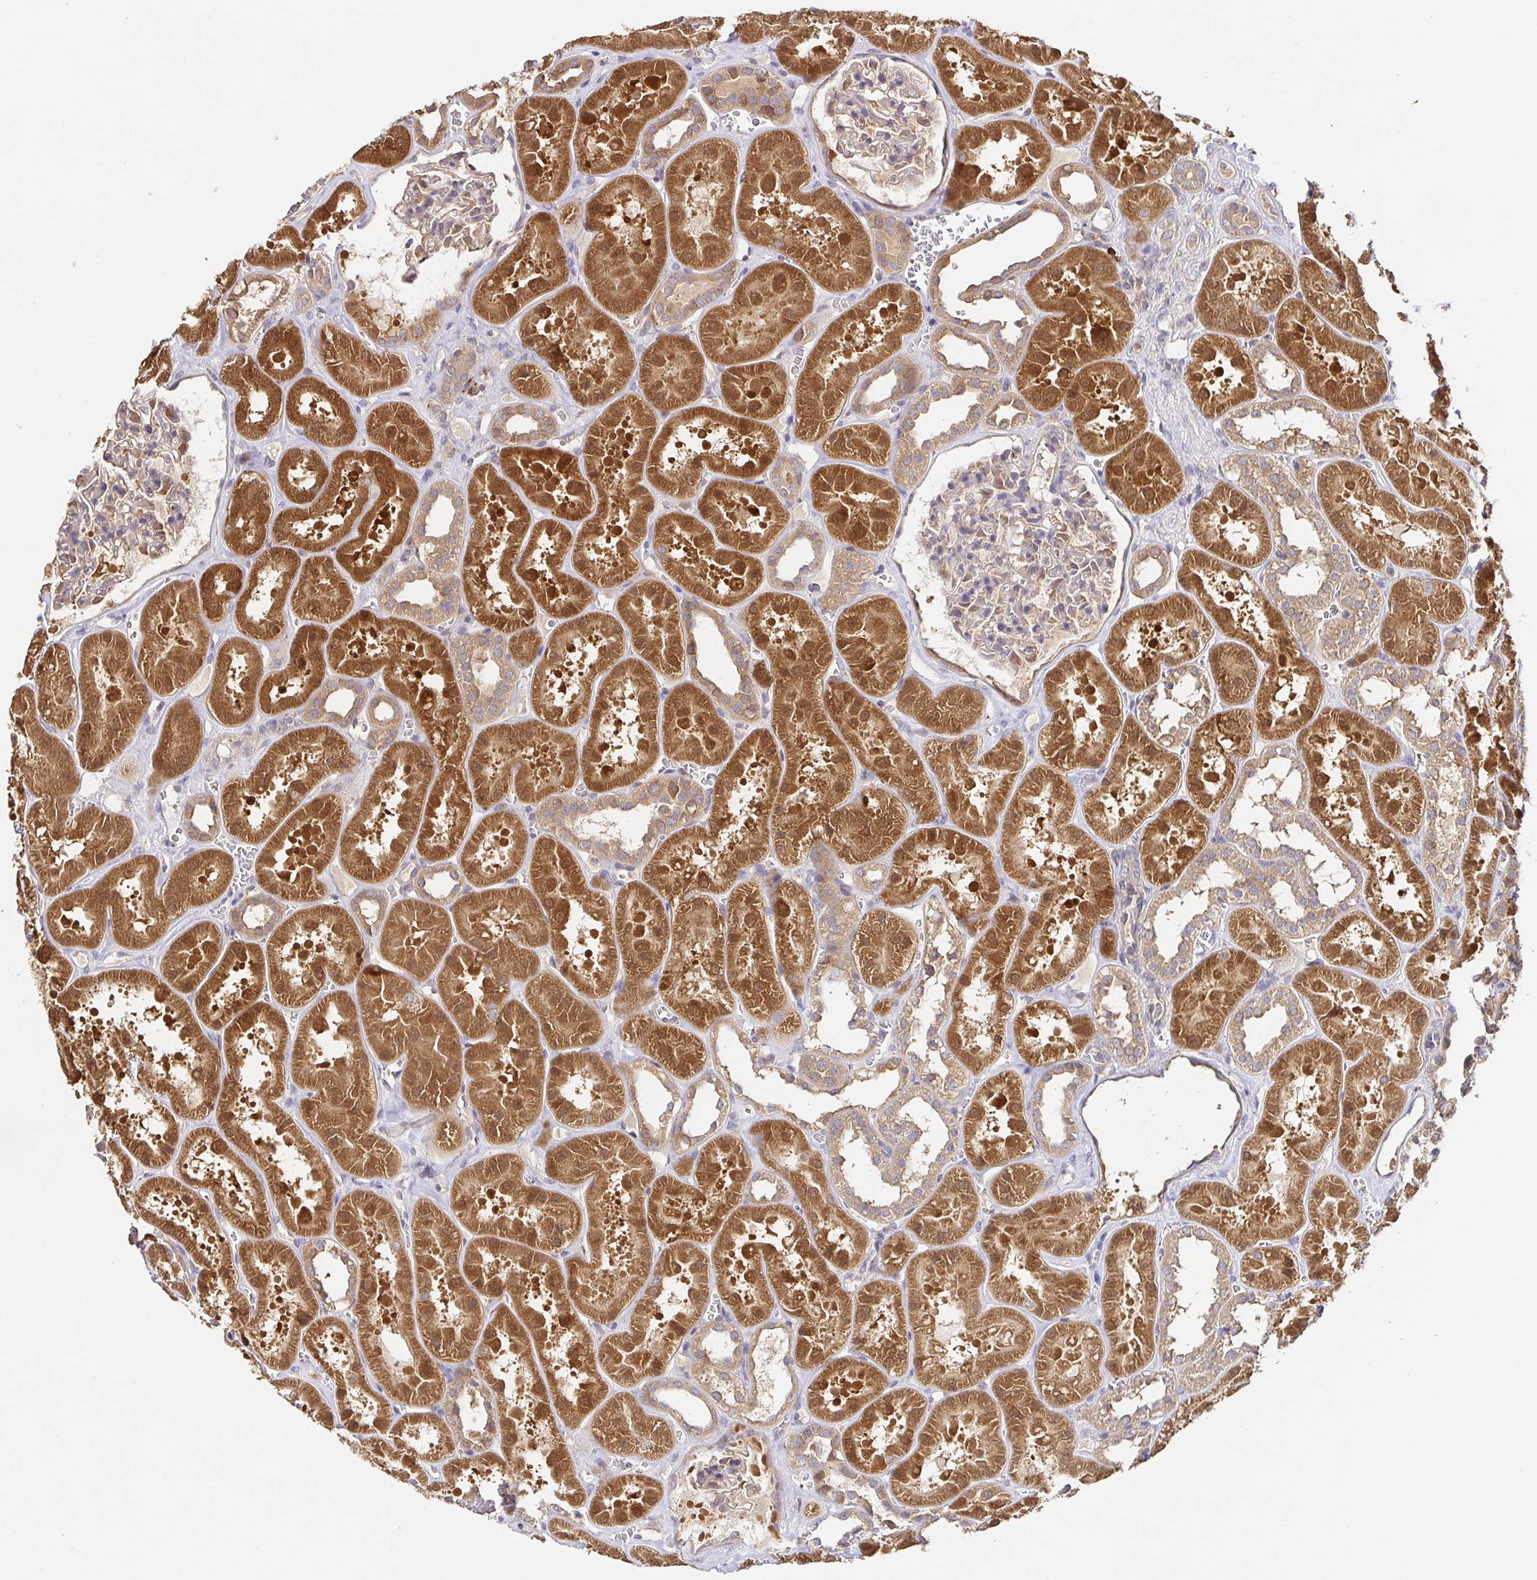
{"staining": {"intensity": "weak", "quantity": "<25%", "location": "cytoplasmic/membranous"}, "tissue": "kidney", "cell_type": "Cells in glomeruli", "image_type": "normal", "snomed": [{"axis": "morphology", "description": "Normal tissue, NOS"}, {"axis": "topography", "description": "Kidney"}], "caption": "High power microscopy micrograph of an immunohistochemistry (IHC) histopathology image of benign kidney, revealing no significant expression in cells in glomeruli.", "gene": "HAGH", "patient": {"sex": "female", "age": 41}}